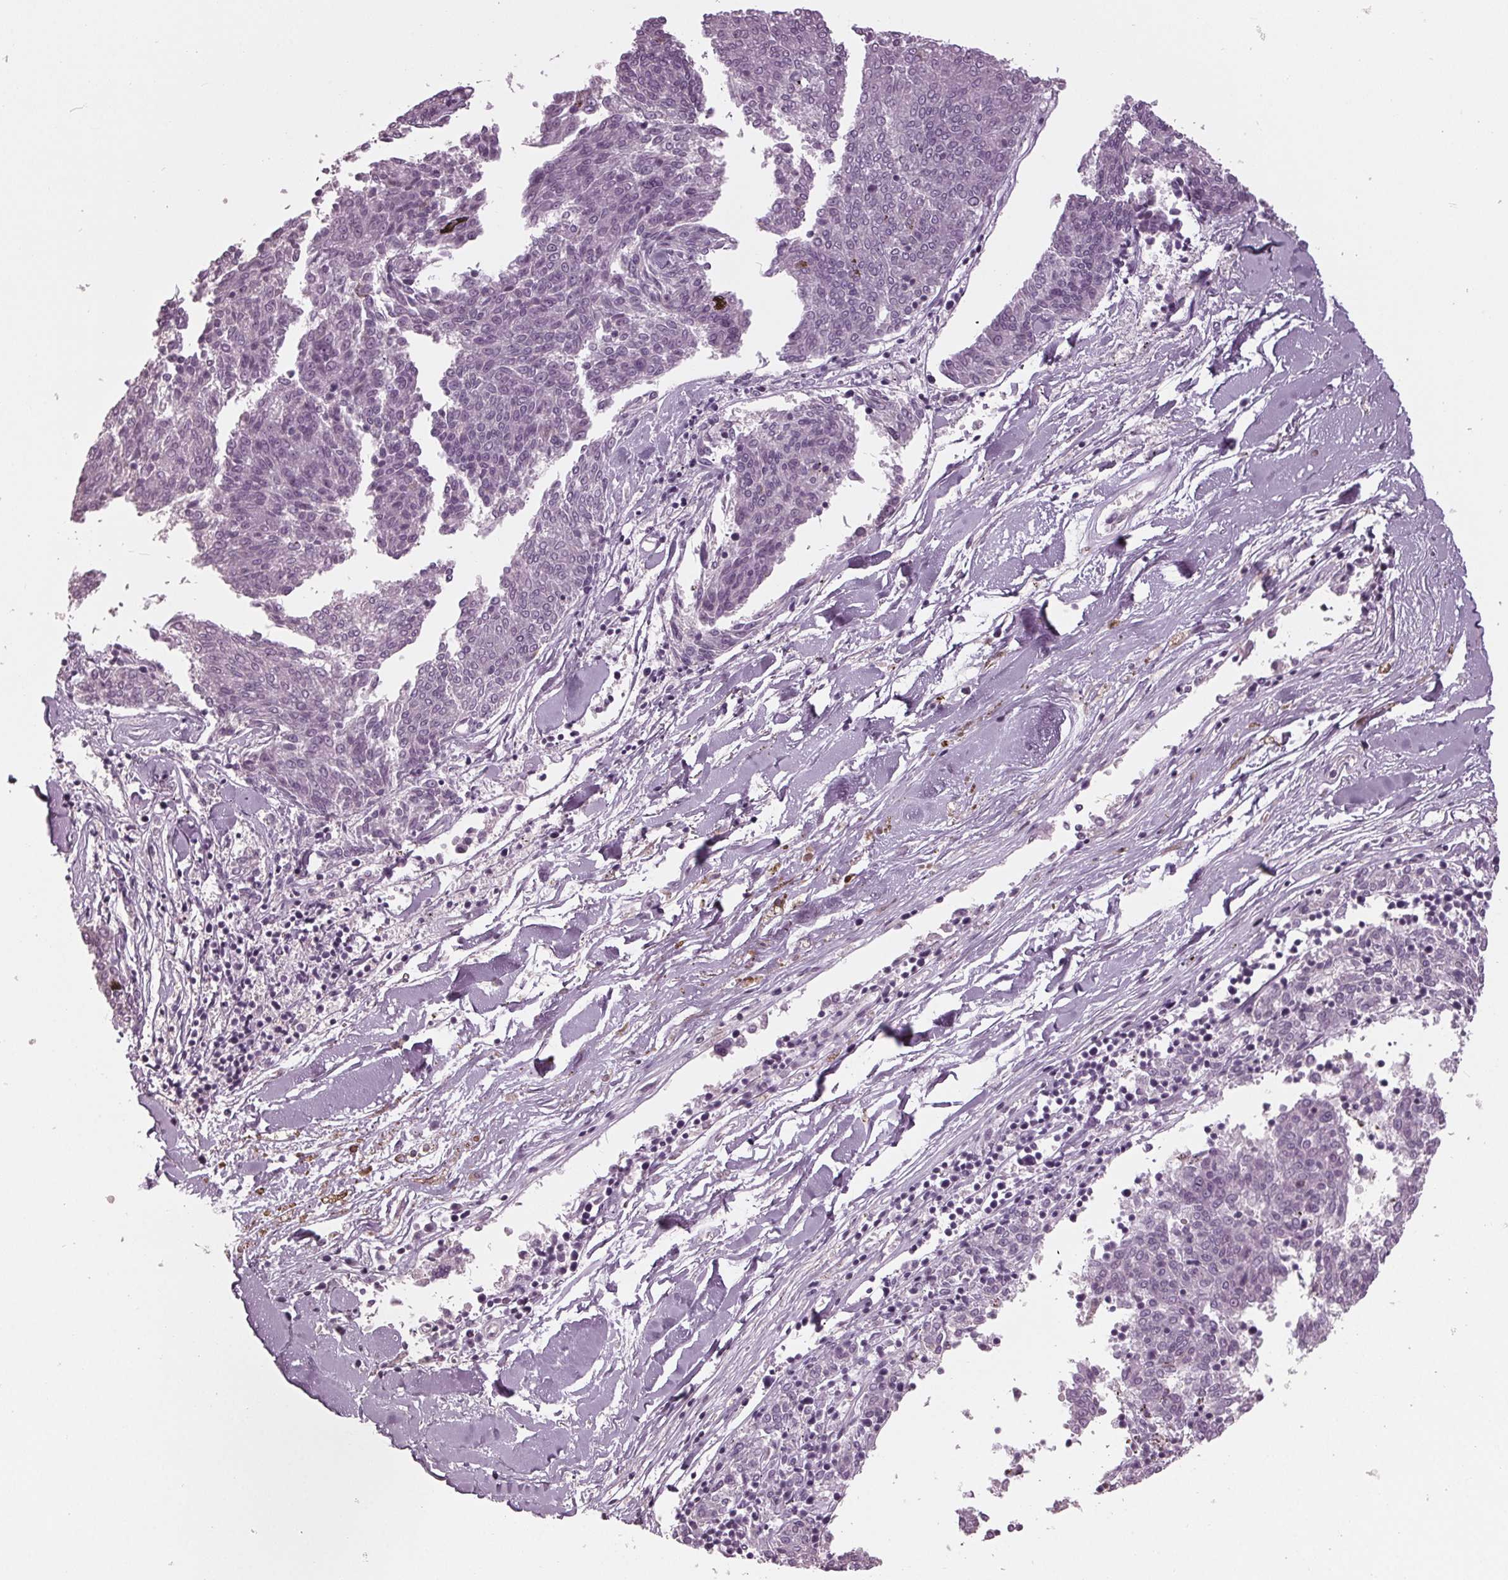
{"staining": {"intensity": "negative", "quantity": "none", "location": "none"}, "tissue": "melanoma", "cell_type": "Tumor cells", "image_type": "cancer", "snomed": [{"axis": "morphology", "description": "Malignant melanoma, NOS"}, {"axis": "topography", "description": "Skin"}], "caption": "DAB immunohistochemical staining of human malignant melanoma reveals no significant positivity in tumor cells. Brightfield microscopy of IHC stained with DAB (brown) and hematoxylin (blue), captured at high magnification.", "gene": "TNNC2", "patient": {"sex": "female", "age": 72}}